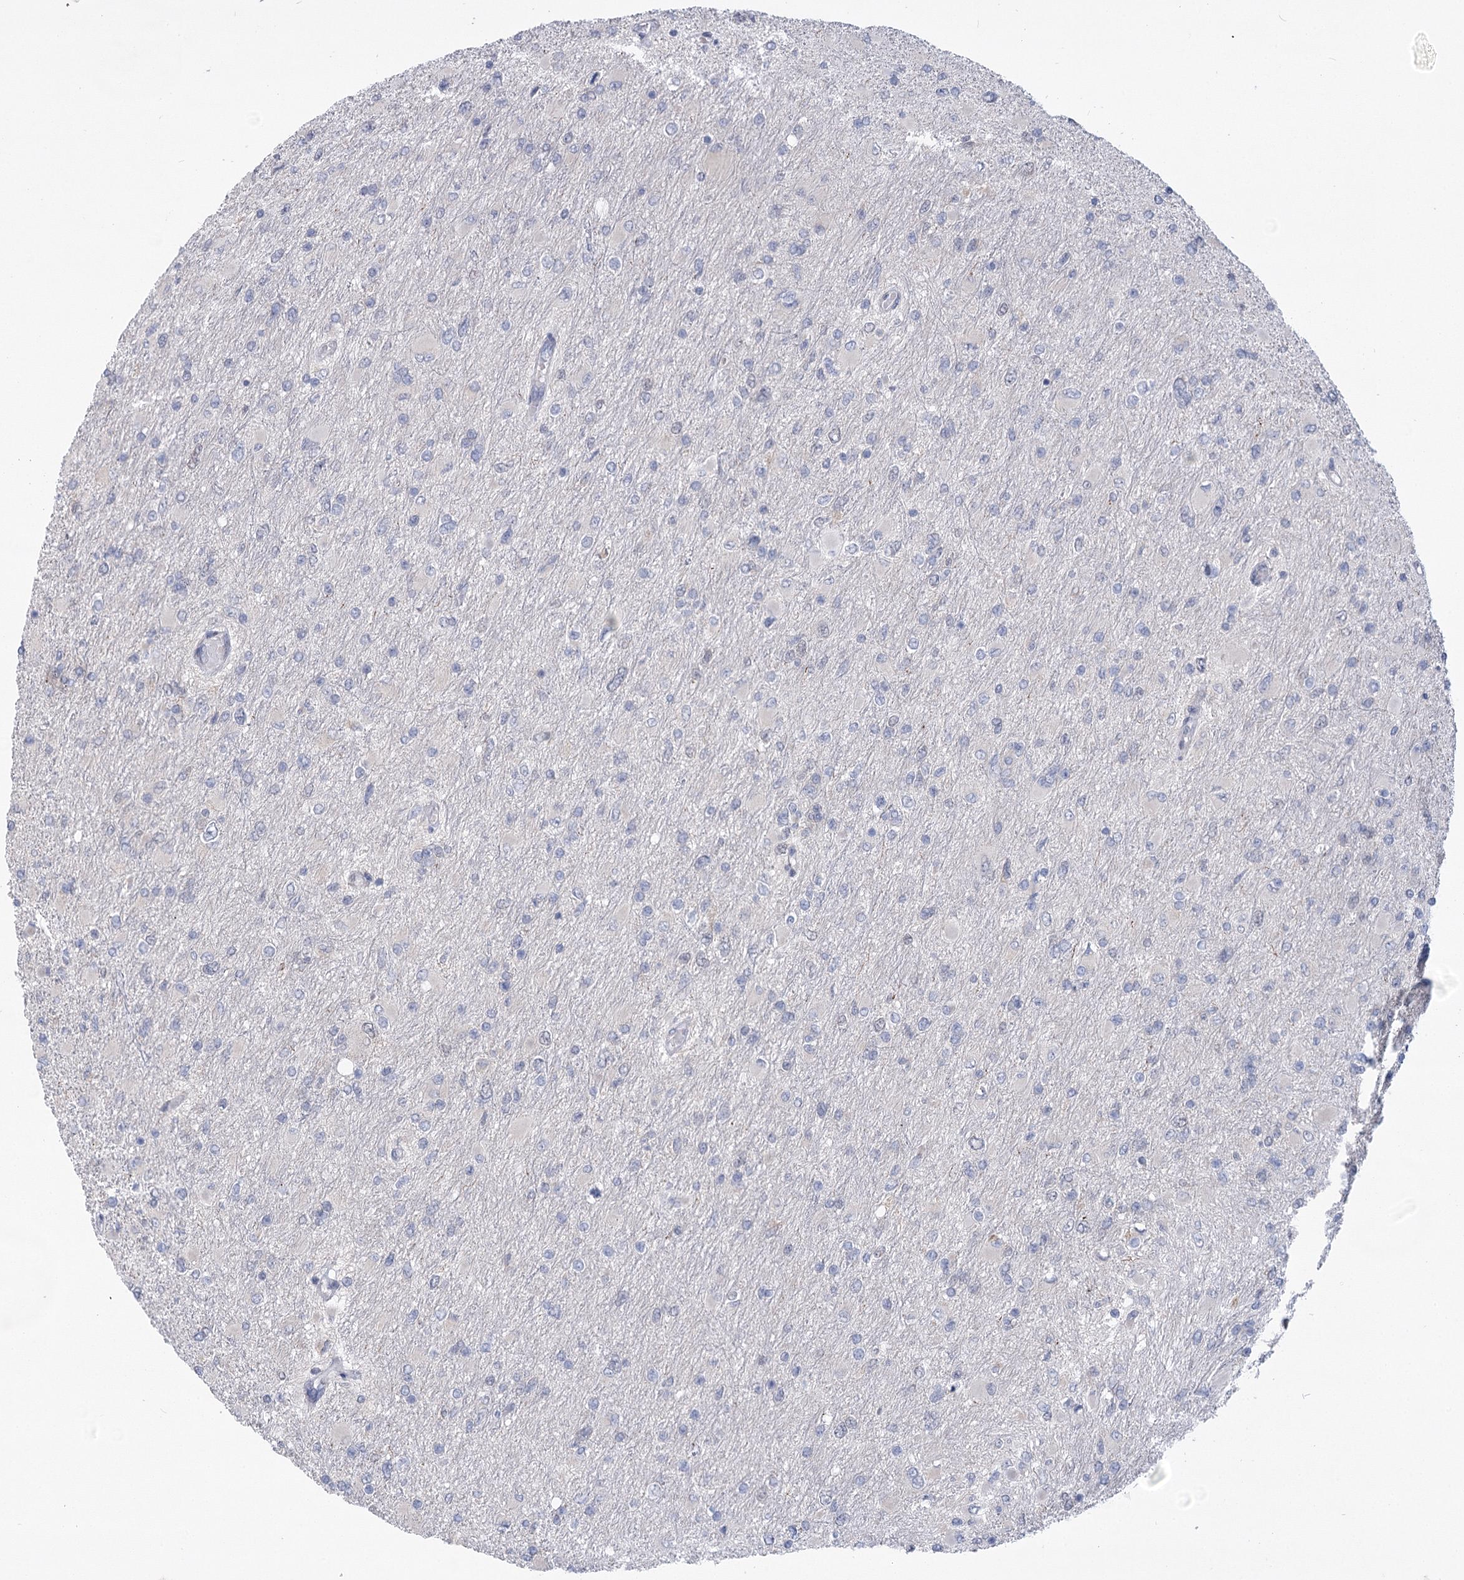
{"staining": {"intensity": "negative", "quantity": "none", "location": "none"}, "tissue": "glioma", "cell_type": "Tumor cells", "image_type": "cancer", "snomed": [{"axis": "morphology", "description": "Glioma, malignant, High grade"}, {"axis": "topography", "description": "Cerebral cortex"}], "caption": "Tumor cells are negative for protein expression in human malignant glioma (high-grade).", "gene": "NCKAP5", "patient": {"sex": "female", "age": 36}}